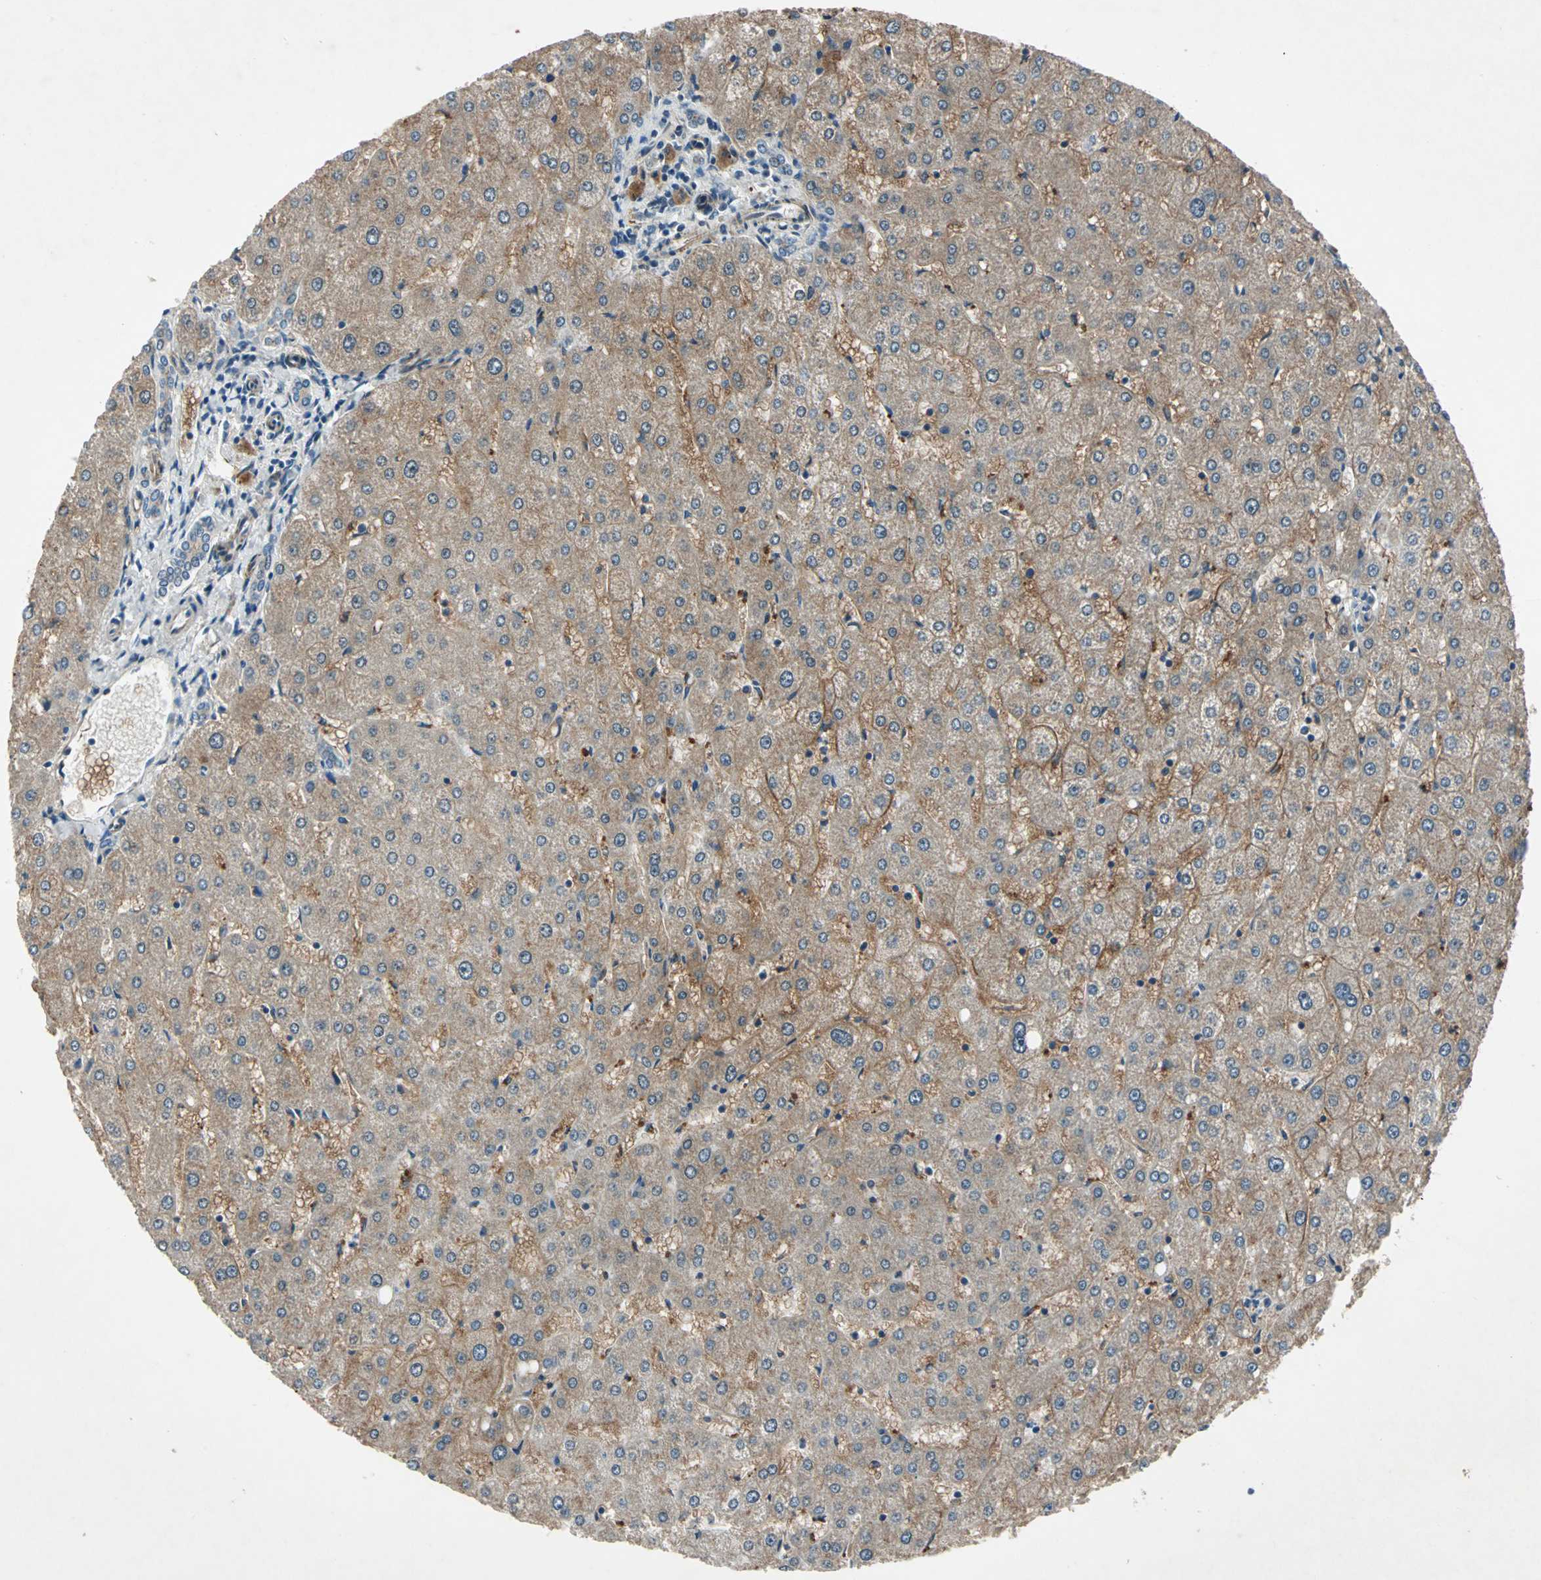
{"staining": {"intensity": "weak", "quantity": "25%-75%", "location": "cytoplasmic/membranous"}, "tissue": "liver", "cell_type": "Cholangiocytes", "image_type": "normal", "snomed": [{"axis": "morphology", "description": "Normal tissue, NOS"}, {"axis": "topography", "description": "Liver"}], "caption": "Protein analysis of normal liver exhibits weak cytoplasmic/membranous expression in approximately 25%-75% of cholangiocytes.", "gene": "EXD2", "patient": {"sex": "male", "age": 67}}